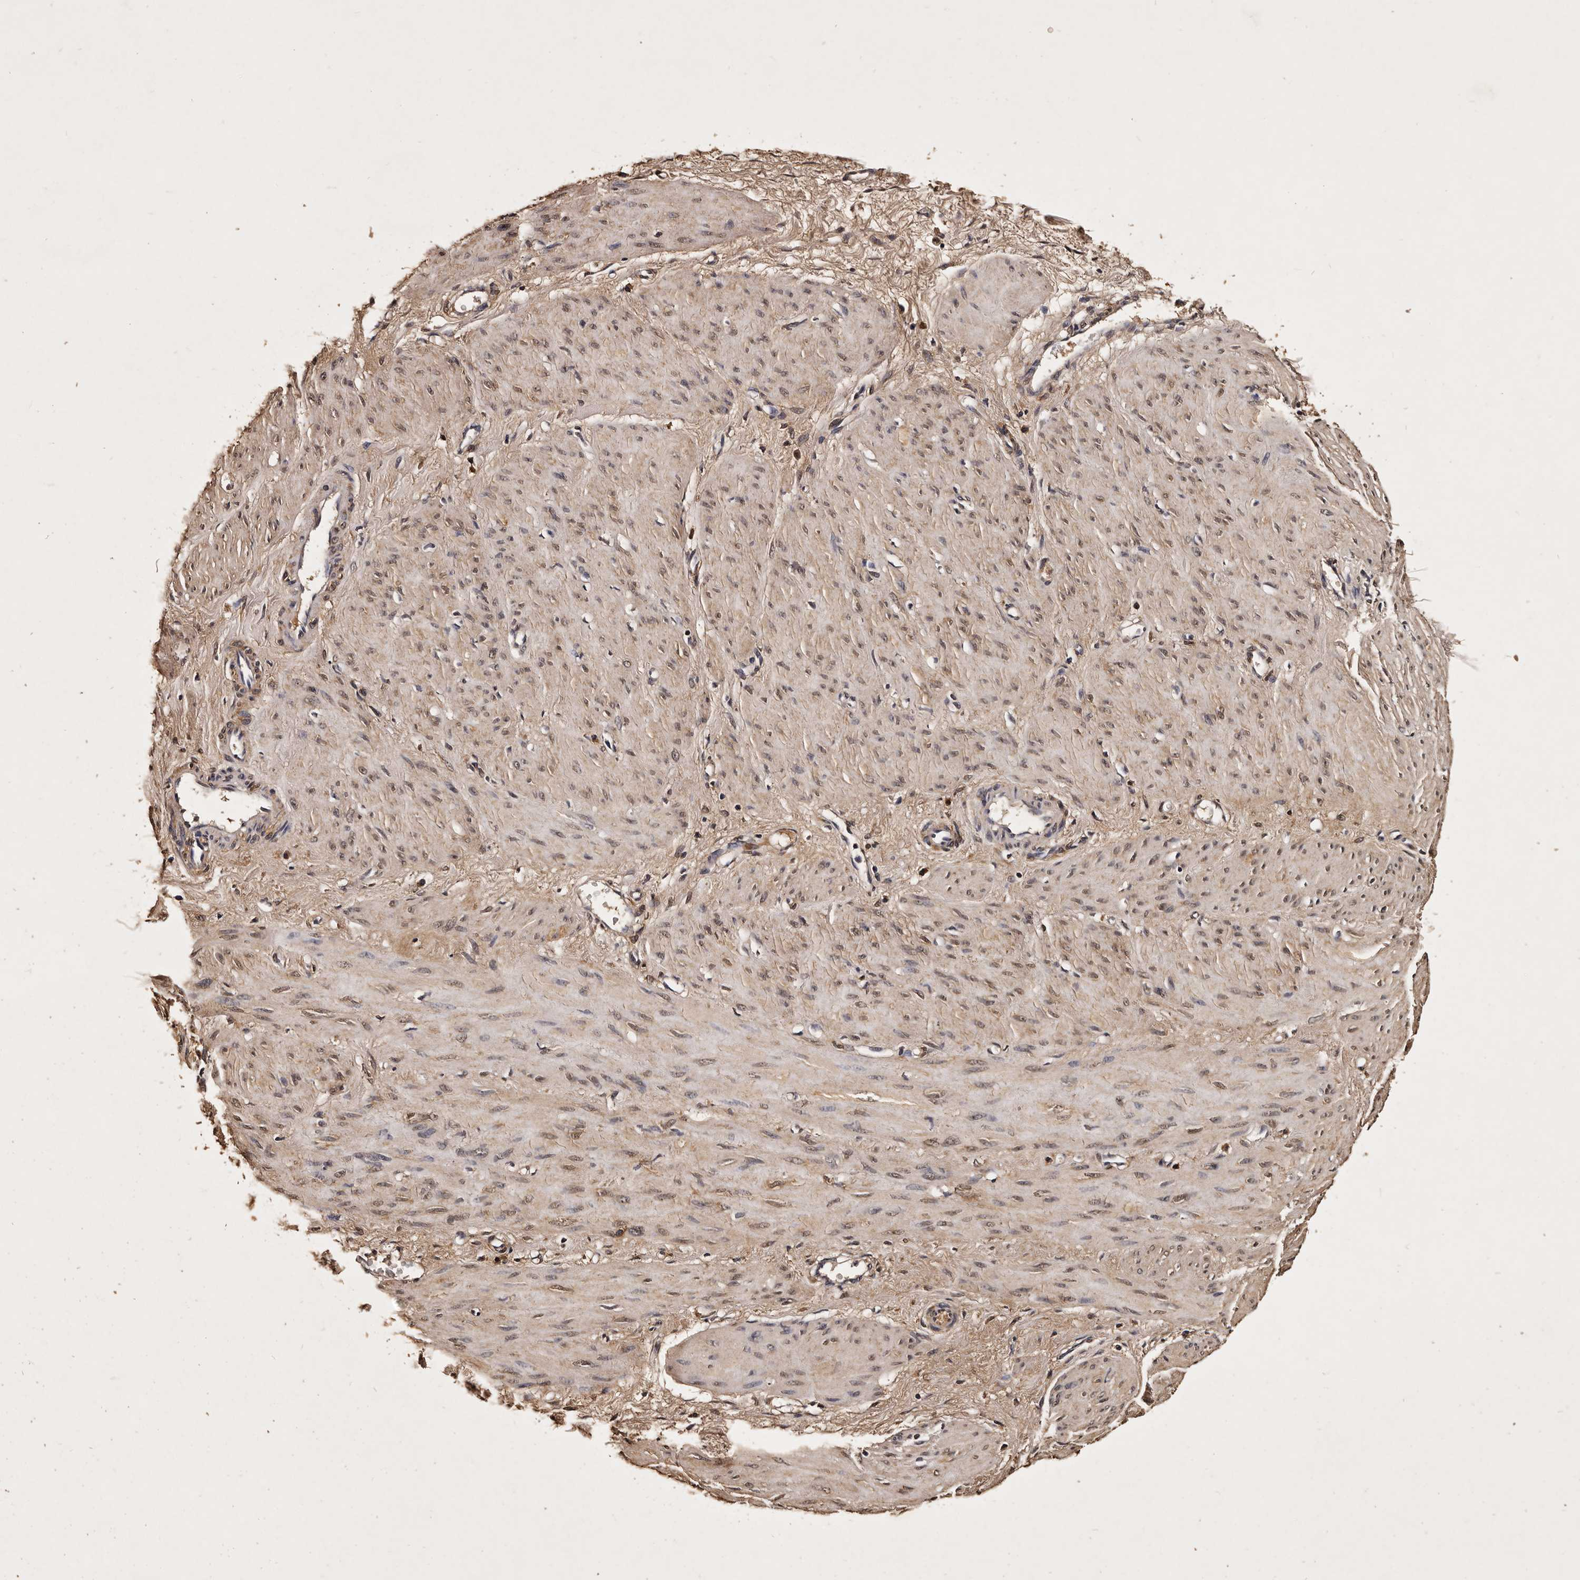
{"staining": {"intensity": "moderate", "quantity": "25%-75%", "location": "cytoplasmic/membranous,nuclear"}, "tissue": "smooth muscle", "cell_type": "Smooth muscle cells", "image_type": "normal", "snomed": [{"axis": "morphology", "description": "Normal tissue, NOS"}, {"axis": "topography", "description": "Endometrium"}], "caption": "IHC image of normal smooth muscle stained for a protein (brown), which reveals medium levels of moderate cytoplasmic/membranous,nuclear positivity in approximately 25%-75% of smooth muscle cells.", "gene": "PARS2", "patient": {"sex": "female", "age": 33}}